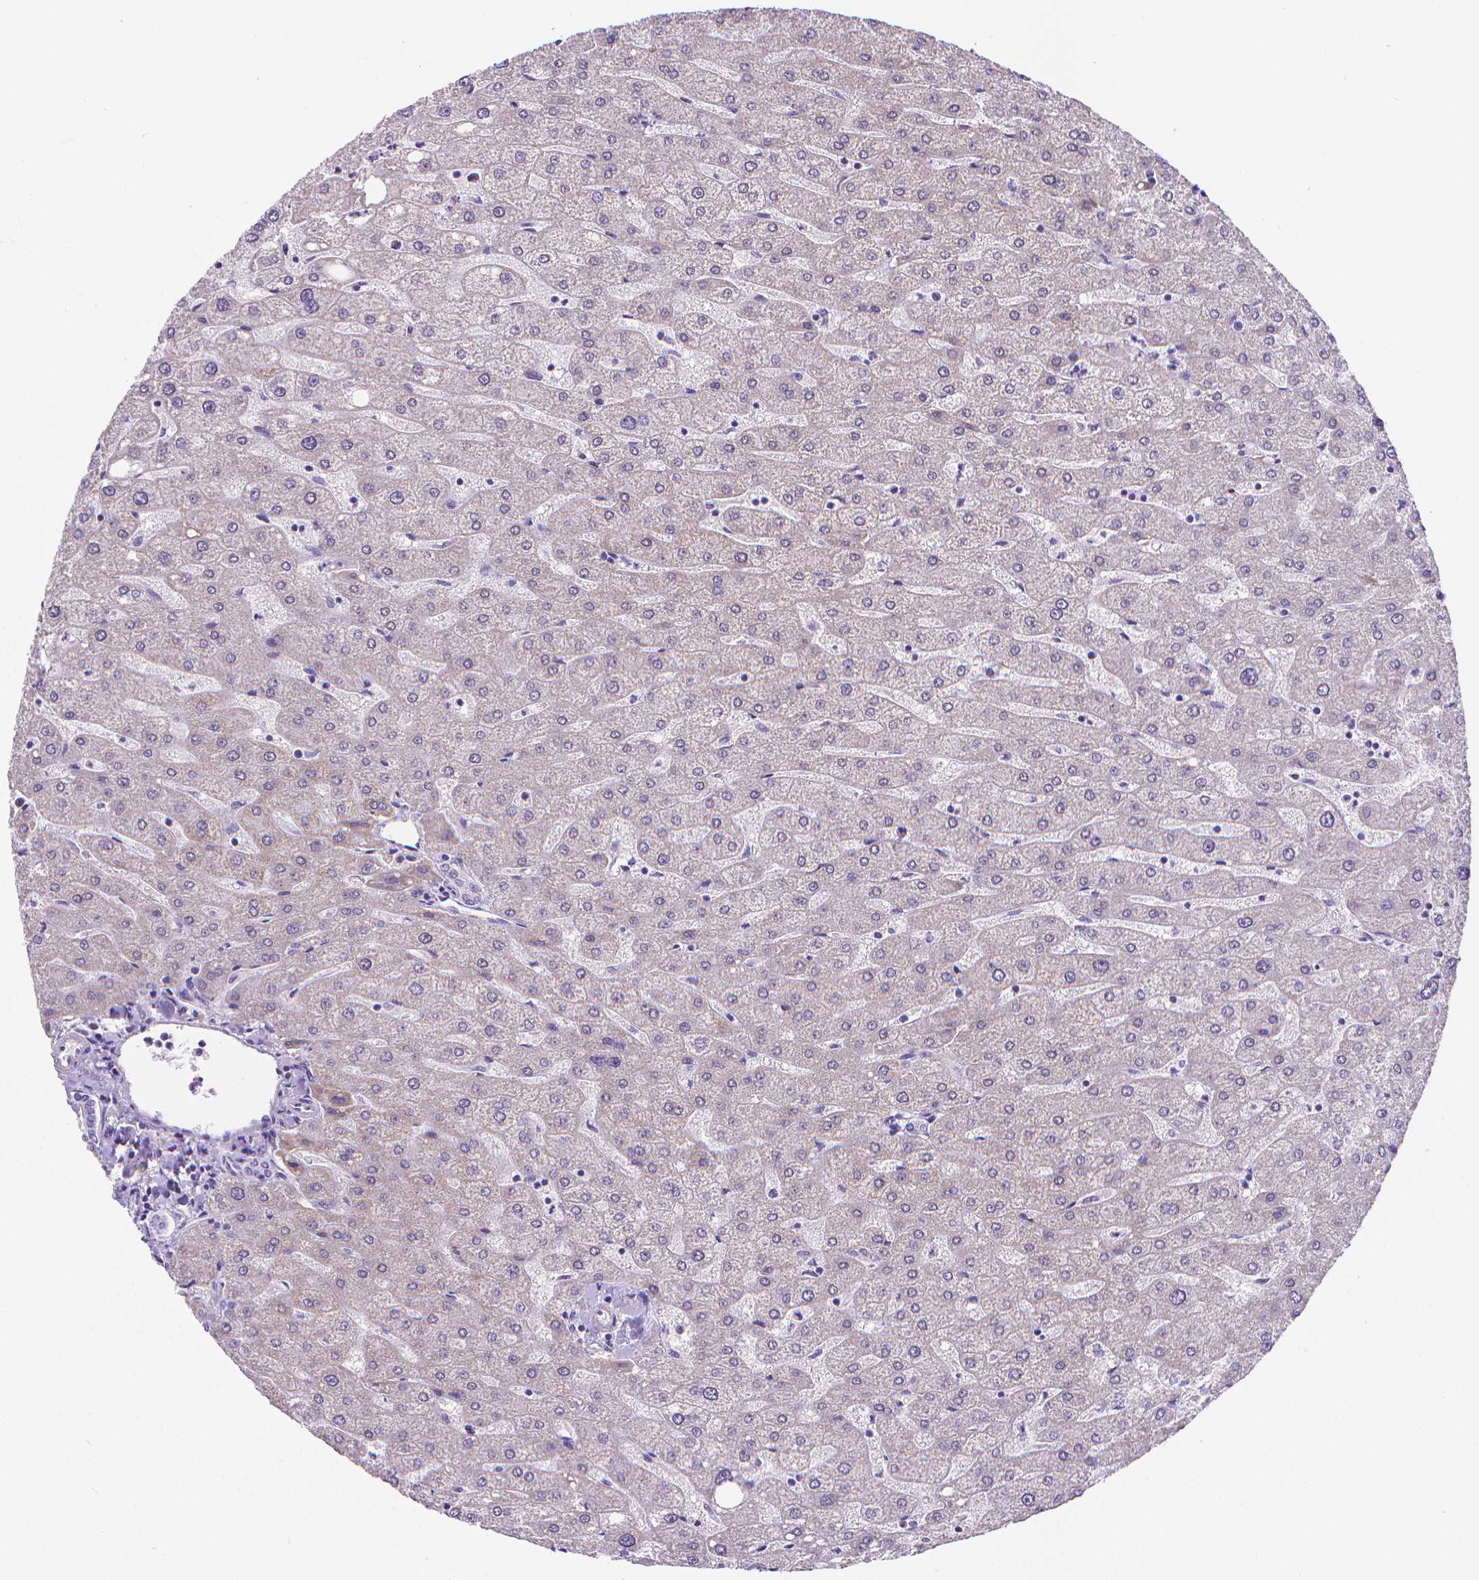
{"staining": {"intensity": "negative", "quantity": "none", "location": "none"}, "tissue": "liver", "cell_type": "Cholangiocytes", "image_type": "normal", "snomed": [{"axis": "morphology", "description": "Normal tissue, NOS"}, {"axis": "topography", "description": "Liver"}], "caption": "IHC image of unremarkable human liver stained for a protein (brown), which displays no positivity in cholangiocytes.", "gene": "MEF2C", "patient": {"sex": "male", "age": 67}}